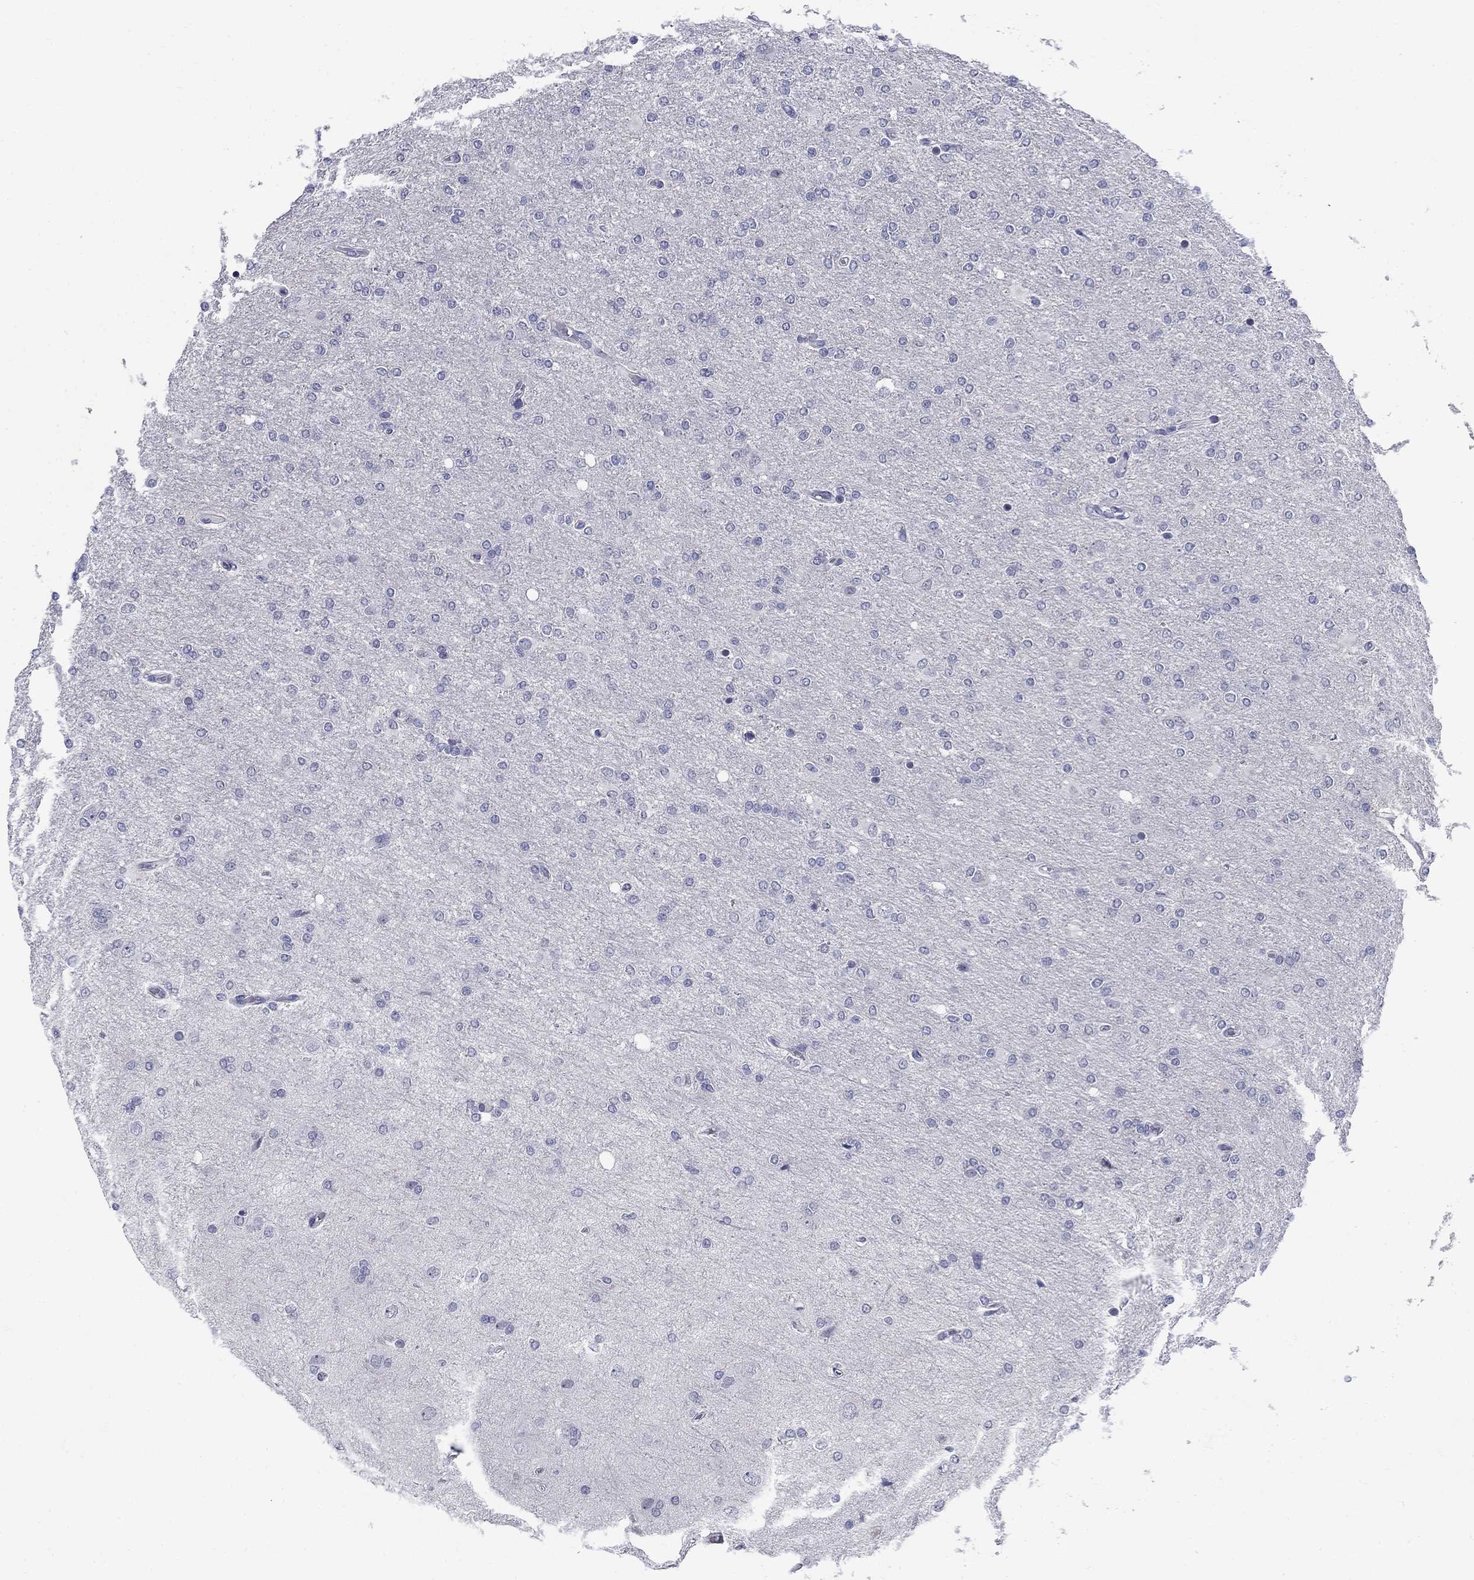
{"staining": {"intensity": "negative", "quantity": "none", "location": "none"}, "tissue": "glioma", "cell_type": "Tumor cells", "image_type": "cancer", "snomed": [{"axis": "morphology", "description": "Glioma, malignant, High grade"}, {"axis": "topography", "description": "Cerebral cortex"}], "caption": "Immunohistochemistry (IHC) of human glioma displays no expression in tumor cells.", "gene": "C4orf19", "patient": {"sex": "male", "age": 70}}